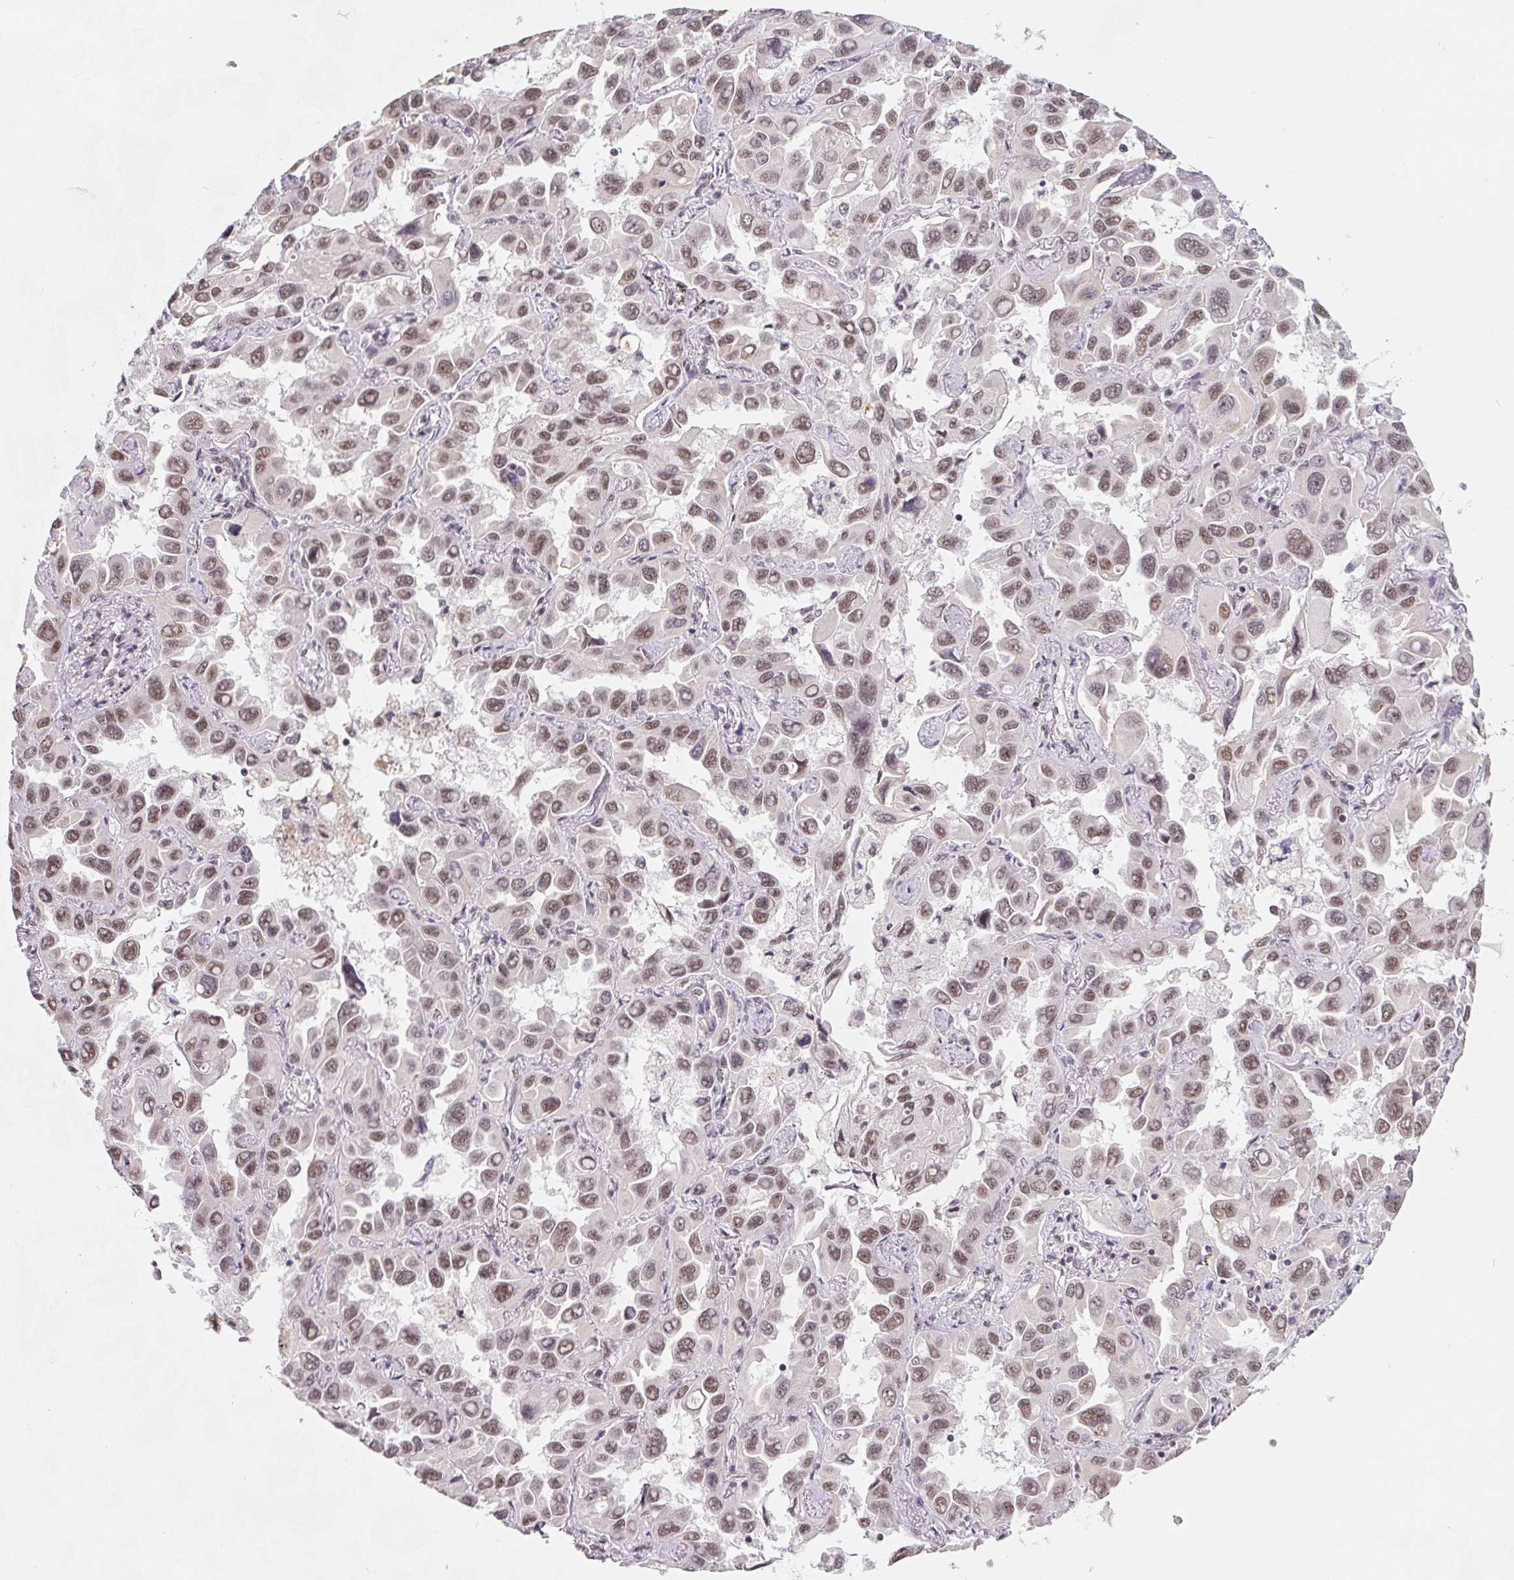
{"staining": {"intensity": "moderate", "quantity": ">75%", "location": "nuclear"}, "tissue": "lung cancer", "cell_type": "Tumor cells", "image_type": "cancer", "snomed": [{"axis": "morphology", "description": "Adenocarcinoma, NOS"}, {"axis": "topography", "description": "Lung"}], "caption": "Adenocarcinoma (lung) stained with a brown dye displays moderate nuclear positive expression in approximately >75% of tumor cells.", "gene": "TCERG1", "patient": {"sex": "male", "age": 64}}